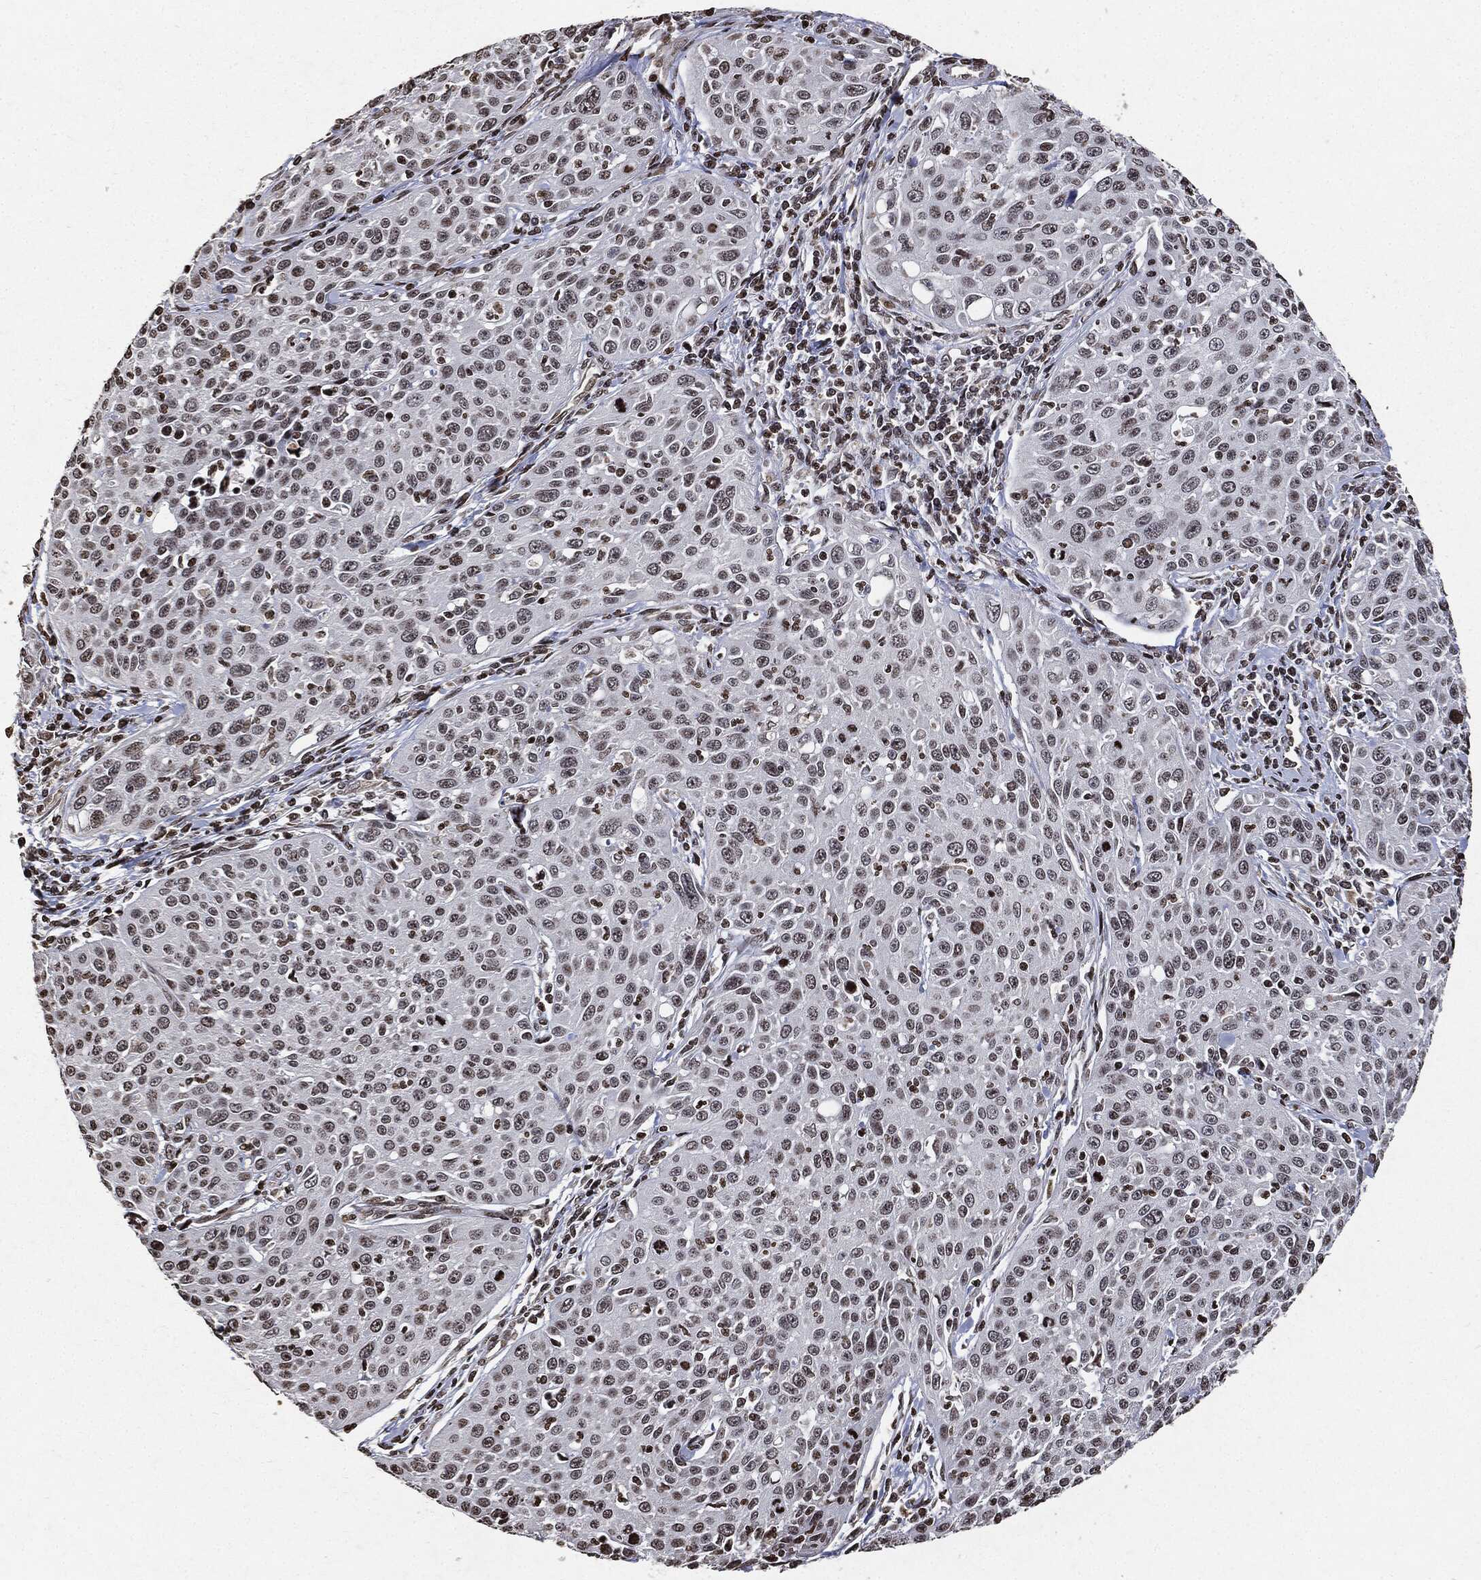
{"staining": {"intensity": "negative", "quantity": "none", "location": "none"}, "tissue": "cervical cancer", "cell_type": "Tumor cells", "image_type": "cancer", "snomed": [{"axis": "morphology", "description": "Squamous cell carcinoma, NOS"}, {"axis": "topography", "description": "Cervix"}], "caption": "Immunohistochemical staining of human squamous cell carcinoma (cervical) demonstrates no significant staining in tumor cells.", "gene": "JUN", "patient": {"sex": "female", "age": 26}}